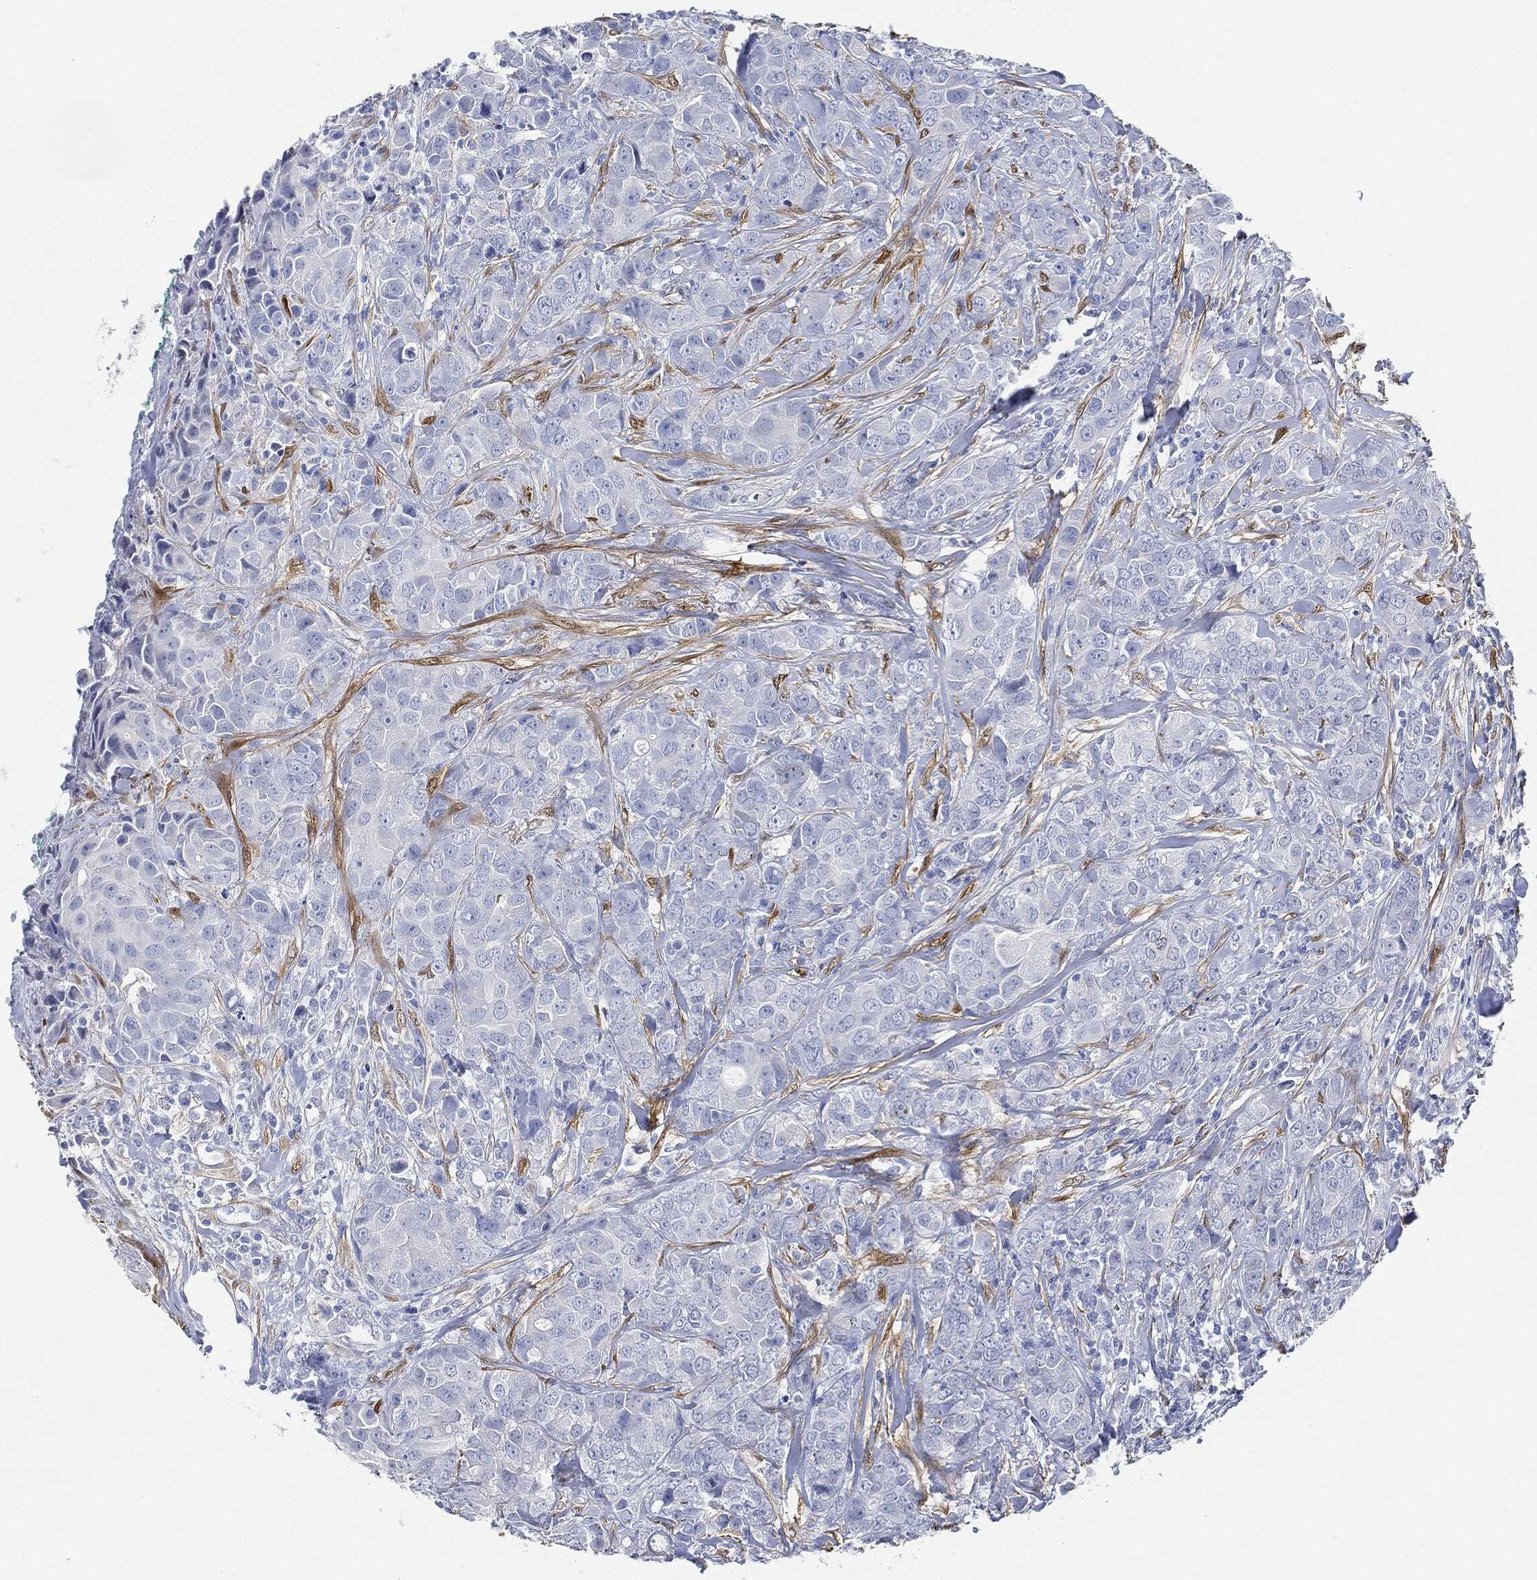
{"staining": {"intensity": "negative", "quantity": "none", "location": "none"}, "tissue": "breast cancer", "cell_type": "Tumor cells", "image_type": "cancer", "snomed": [{"axis": "morphology", "description": "Duct carcinoma"}, {"axis": "topography", "description": "Breast"}], "caption": "This is an immunohistochemistry photomicrograph of invasive ductal carcinoma (breast). There is no expression in tumor cells.", "gene": "TAGLN", "patient": {"sex": "female", "age": 43}}